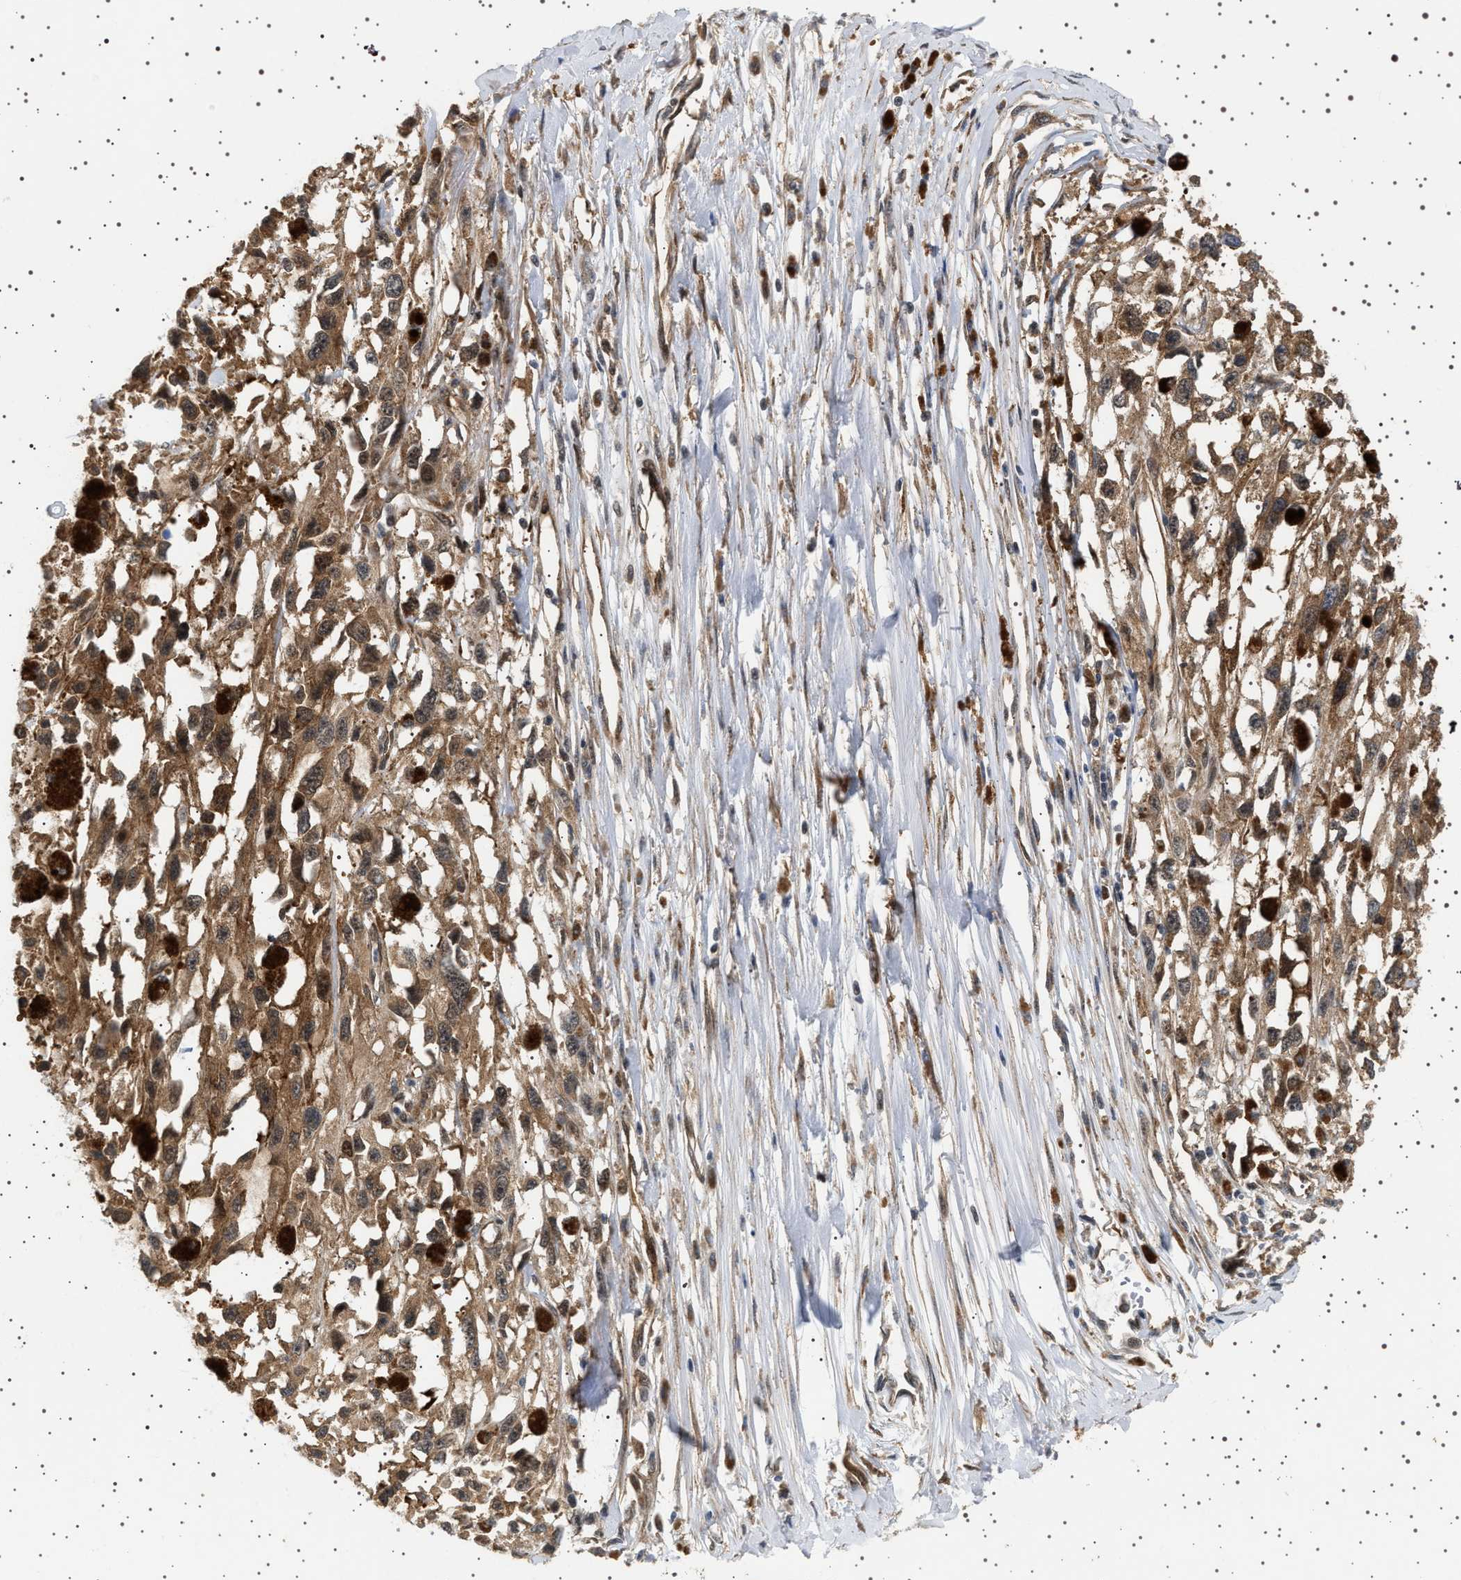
{"staining": {"intensity": "moderate", "quantity": ">75%", "location": "cytoplasmic/membranous"}, "tissue": "melanoma", "cell_type": "Tumor cells", "image_type": "cancer", "snomed": [{"axis": "morphology", "description": "Malignant melanoma, Metastatic site"}, {"axis": "topography", "description": "Lymph node"}], "caption": "Brown immunohistochemical staining in human malignant melanoma (metastatic site) demonstrates moderate cytoplasmic/membranous staining in approximately >75% of tumor cells.", "gene": "BAG3", "patient": {"sex": "male", "age": 59}}